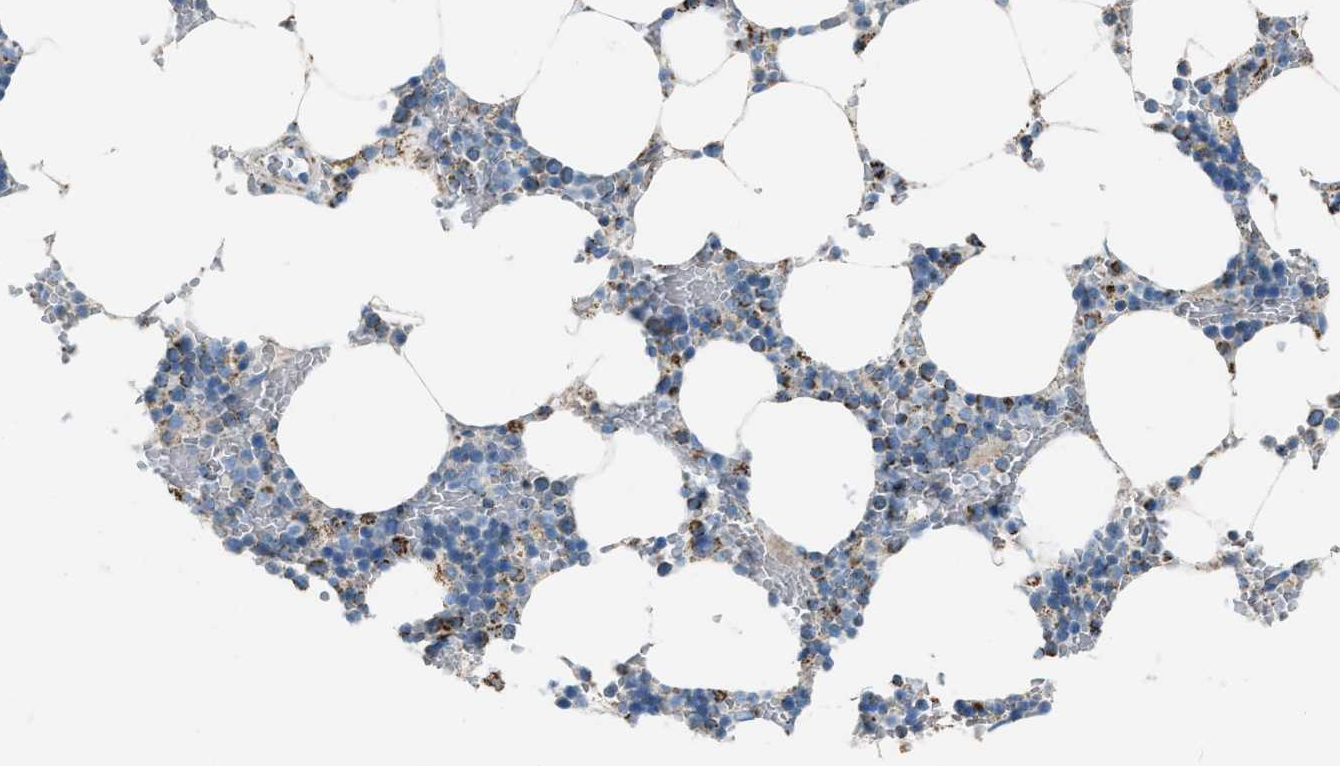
{"staining": {"intensity": "moderate", "quantity": "25%-75%", "location": "cytoplasmic/membranous"}, "tissue": "bone marrow", "cell_type": "Hematopoietic cells", "image_type": "normal", "snomed": [{"axis": "morphology", "description": "Normal tissue, NOS"}, {"axis": "topography", "description": "Bone marrow"}], "caption": "Normal bone marrow was stained to show a protein in brown. There is medium levels of moderate cytoplasmic/membranous positivity in about 25%-75% of hematopoietic cells. The staining was performed using DAB to visualize the protein expression in brown, while the nuclei were stained in blue with hematoxylin (Magnification: 20x).", "gene": "MDH2", "patient": {"sex": "male", "age": 70}}